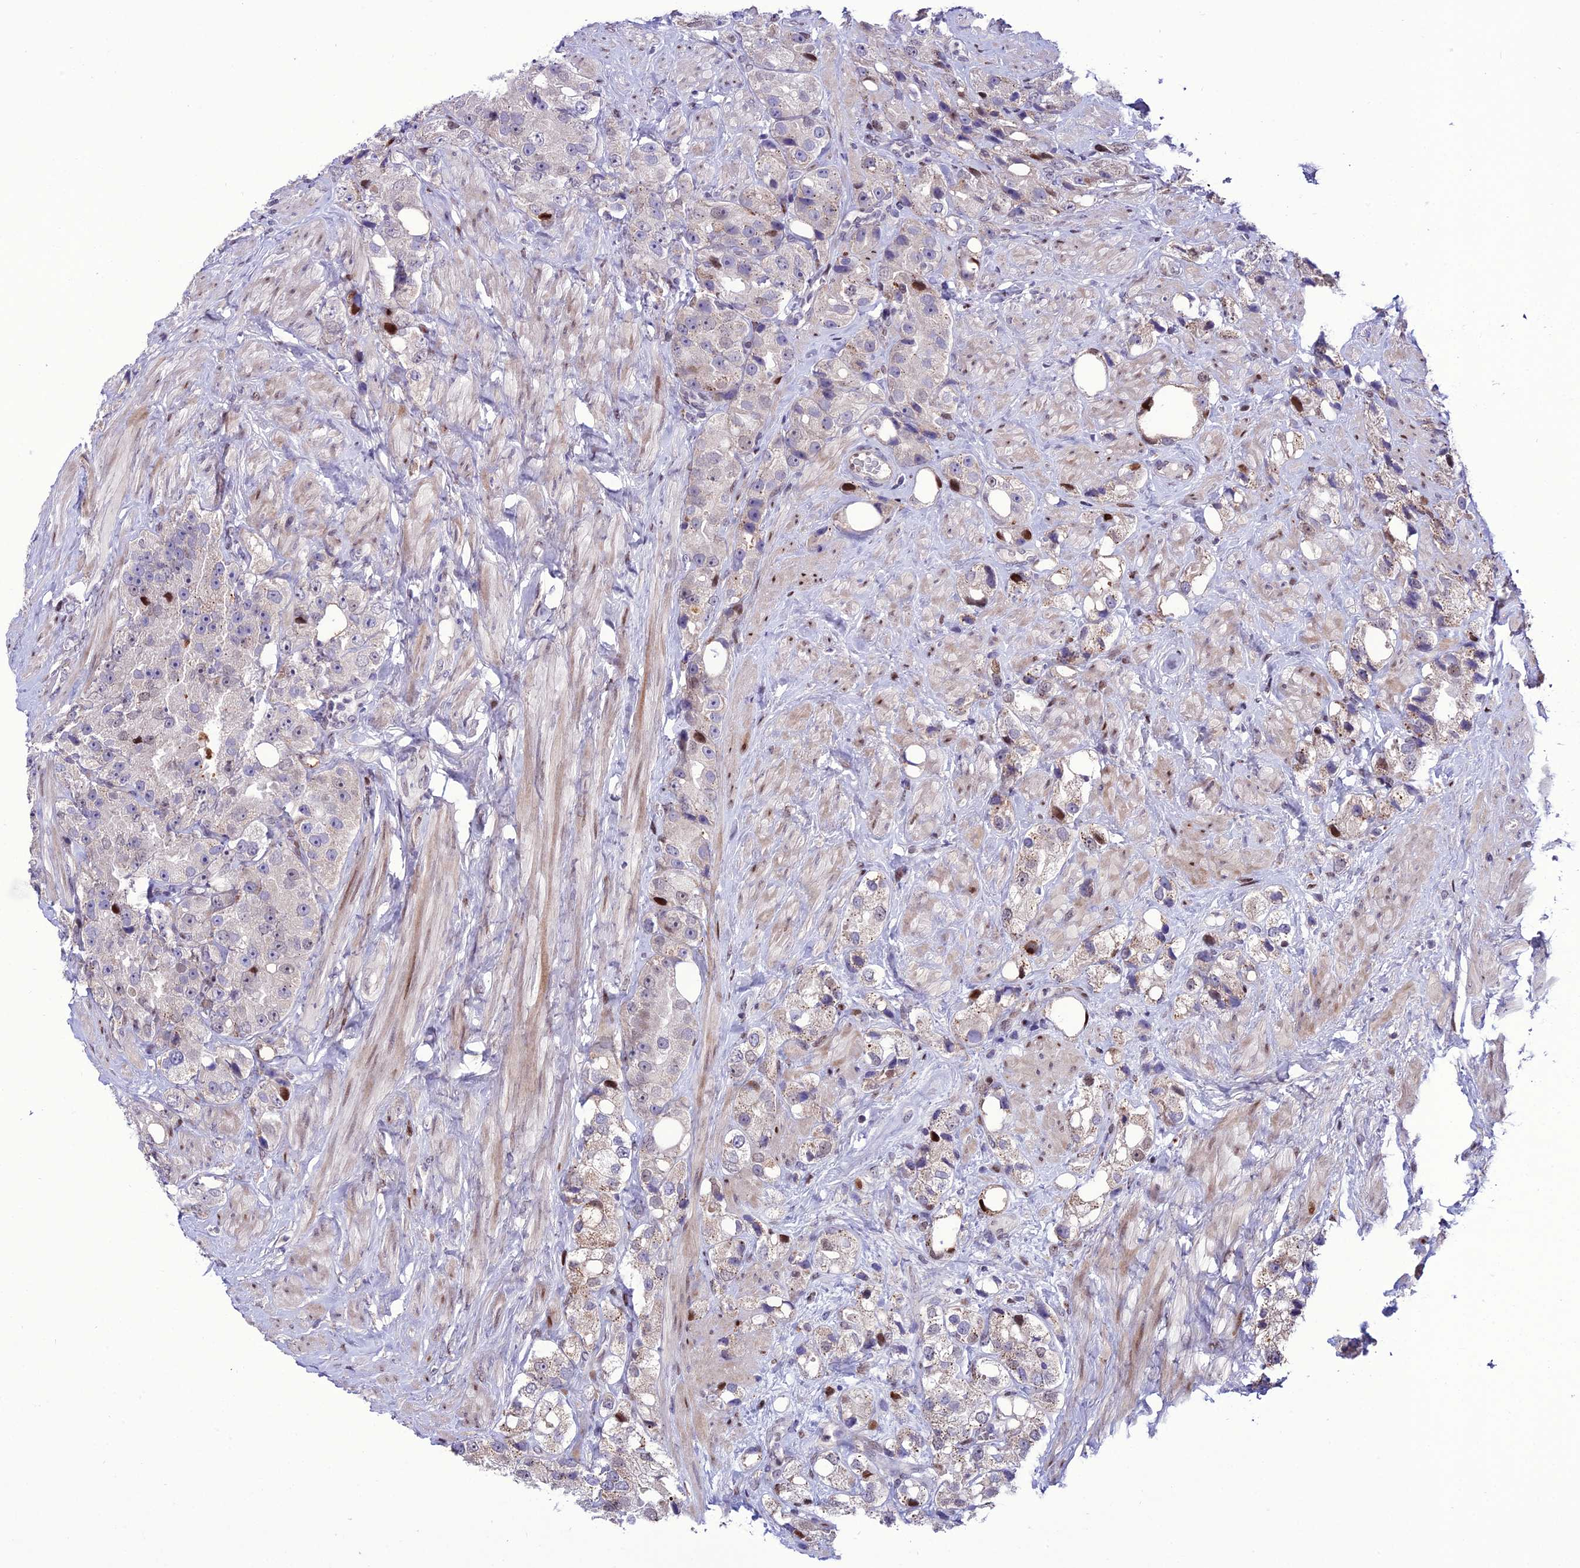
{"staining": {"intensity": "weak", "quantity": "<25%", "location": "cytoplasmic/membranous"}, "tissue": "prostate cancer", "cell_type": "Tumor cells", "image_type": "cancer", "snomed": [{"axis": "morphology", "description": "Adenocarcinoma, NOS"}, {"axis": "topography", "description": "Prostate"}], "caption": "Histopathology image shows no protein positivity in tumor cells of prostate cancer (adenocarcinoma) tissue.", "gene": "ZNF707", "patient": {"sex": "male", "age": 79}}